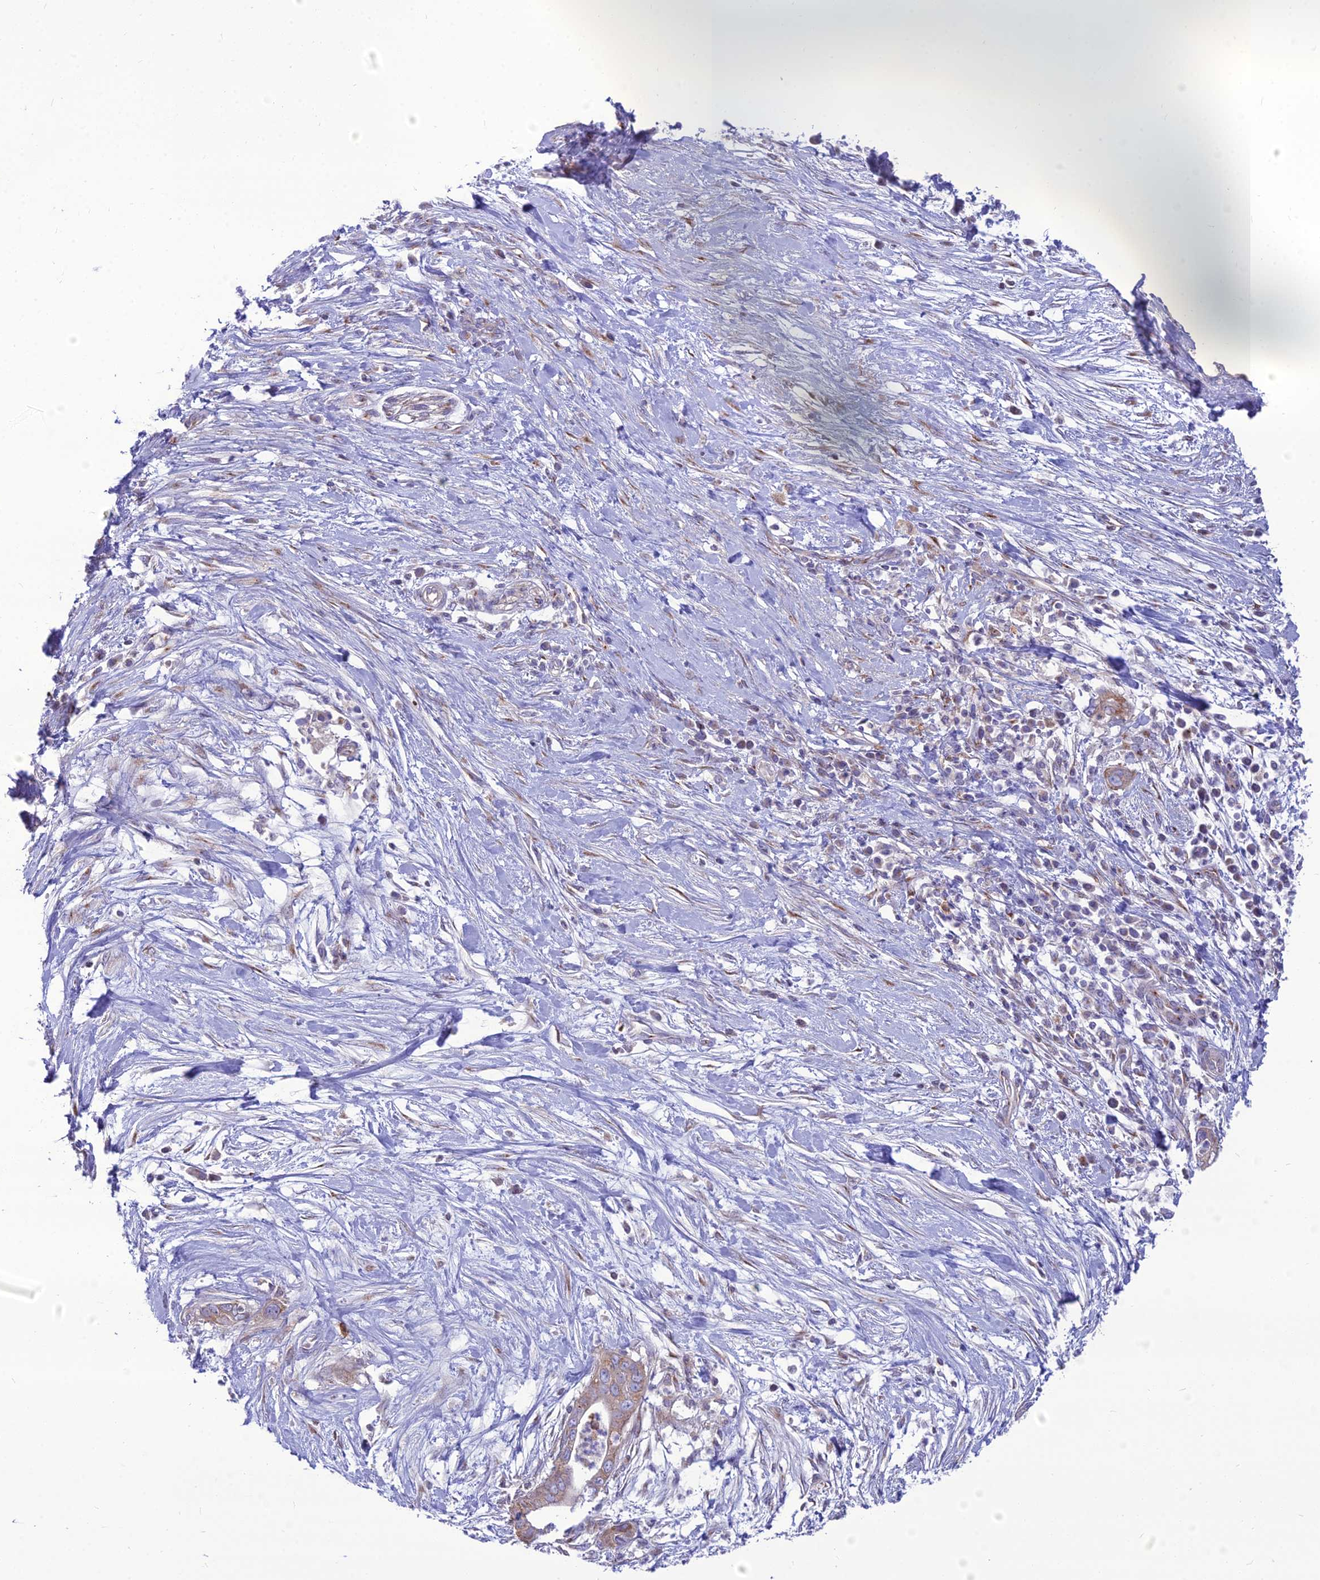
{"staining": {"intensity": "moderate", "quantity": "25%-75%", "location": "cytoplasmic/membranous"}, "tissue": "pancreatic cancer", "cell_type": "Tumor cells", "image_type": "cancer", "snomed": [{"axis": "morphology", "description": "Adenocarcinoma, NOS"}, {"axis": "topography", "description": "Pancreas"}], "caption": "Protein analysis of pancreatic cancer tissue demonstrates moderate cytoplasmic/membranous staining in approximately 25%-75% of tumor cells.", "gene": "SPRYD7", "patient": {"sex": "male", "age": 75}}